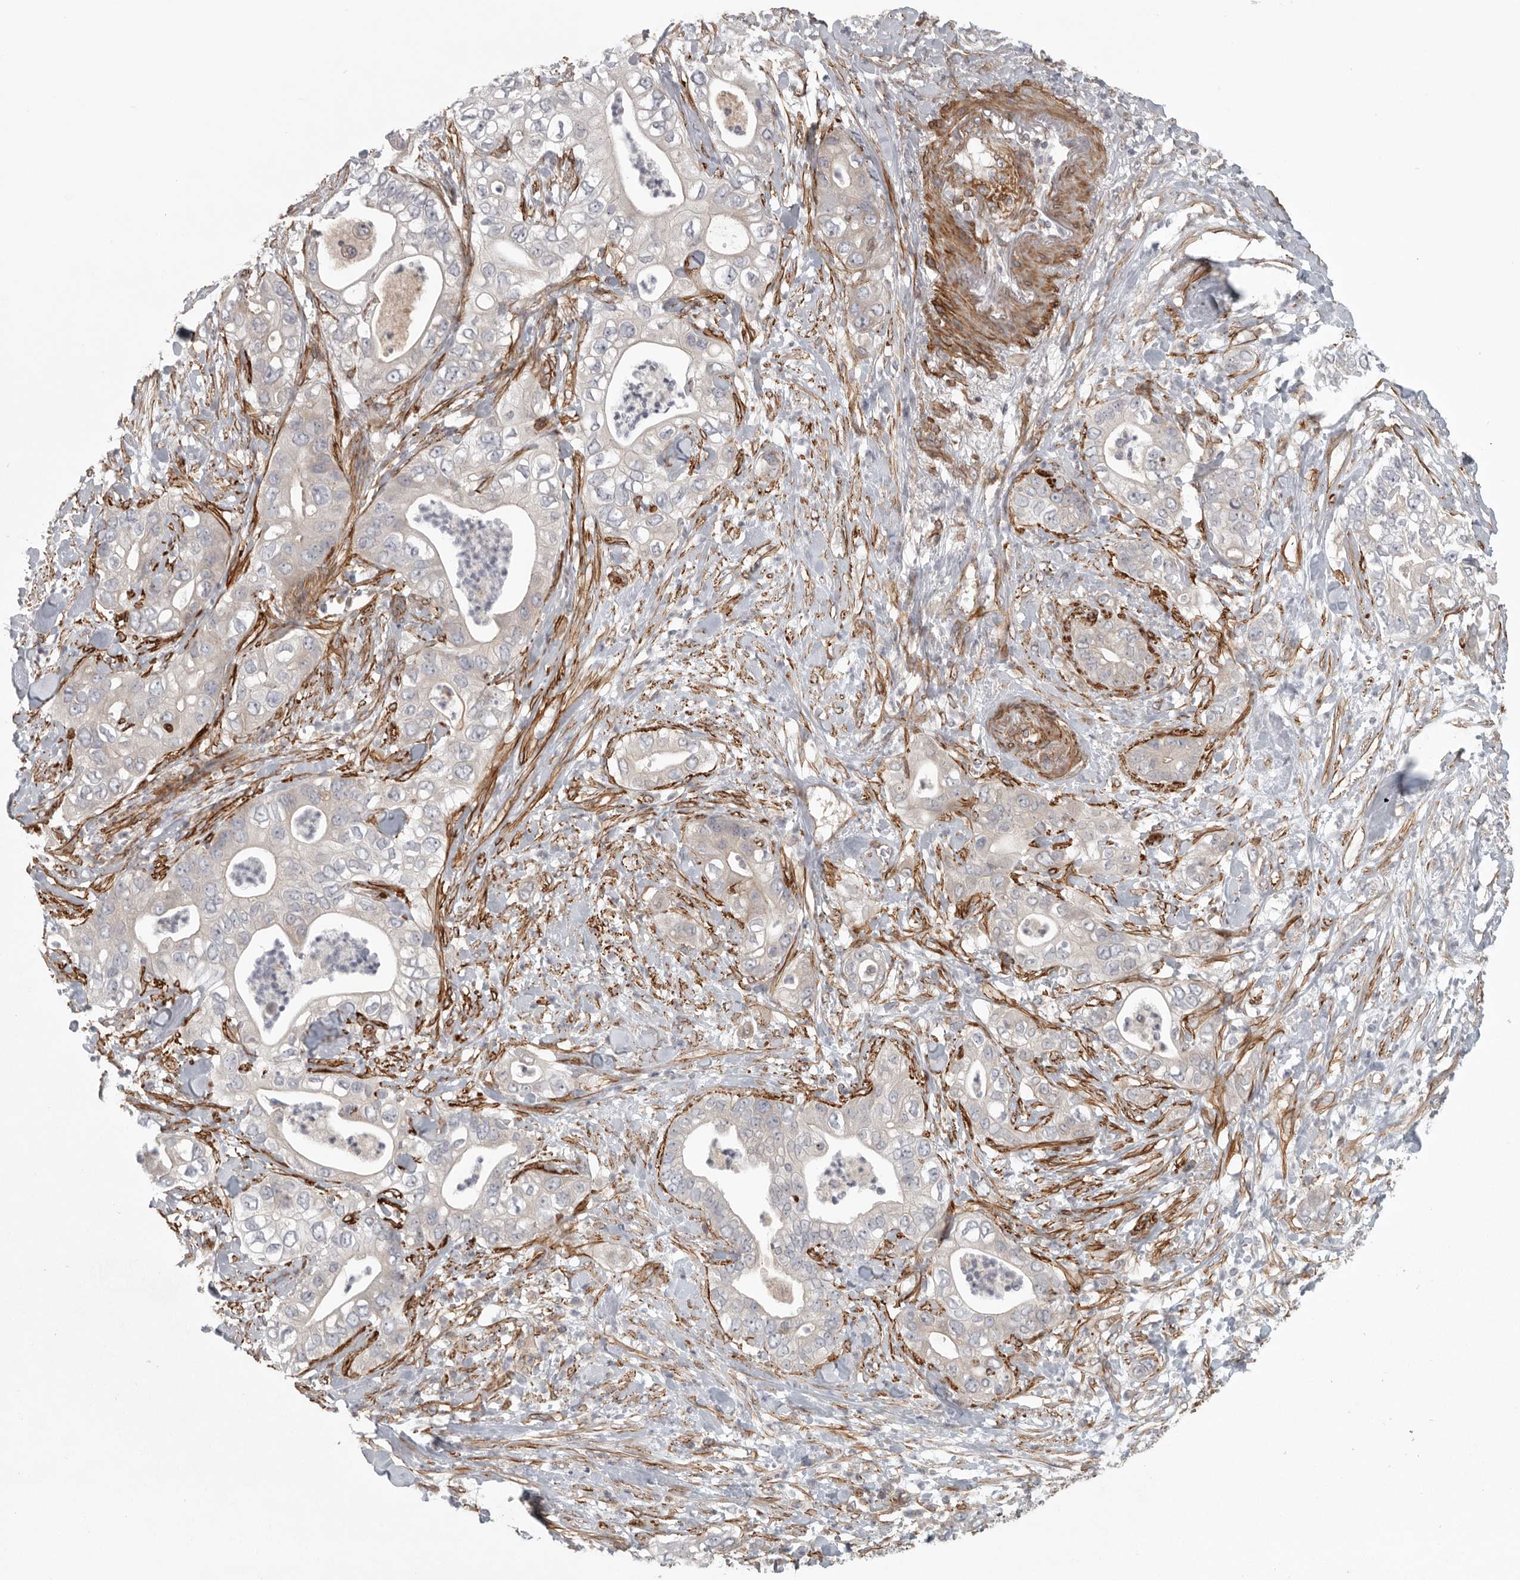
{"staining": {"intensity": "negative", "quantity": "none", "location": "none"}, "tissue": "pancreatic cancer", "cell_type": "Tumor cells", "image_type": "cancer", "snomed": [{"axis": "morphology", "description": "Adenocarcinoma, NOS"}, {"axis": "topography", "description": "Pancreas"}], "caption": "The histopathology image displays no staining of tumor cells in pancreatic cancer (adenocarcinoma).", "gene": "LONRF1", "patient": {"sex": "female", "age": 78}}